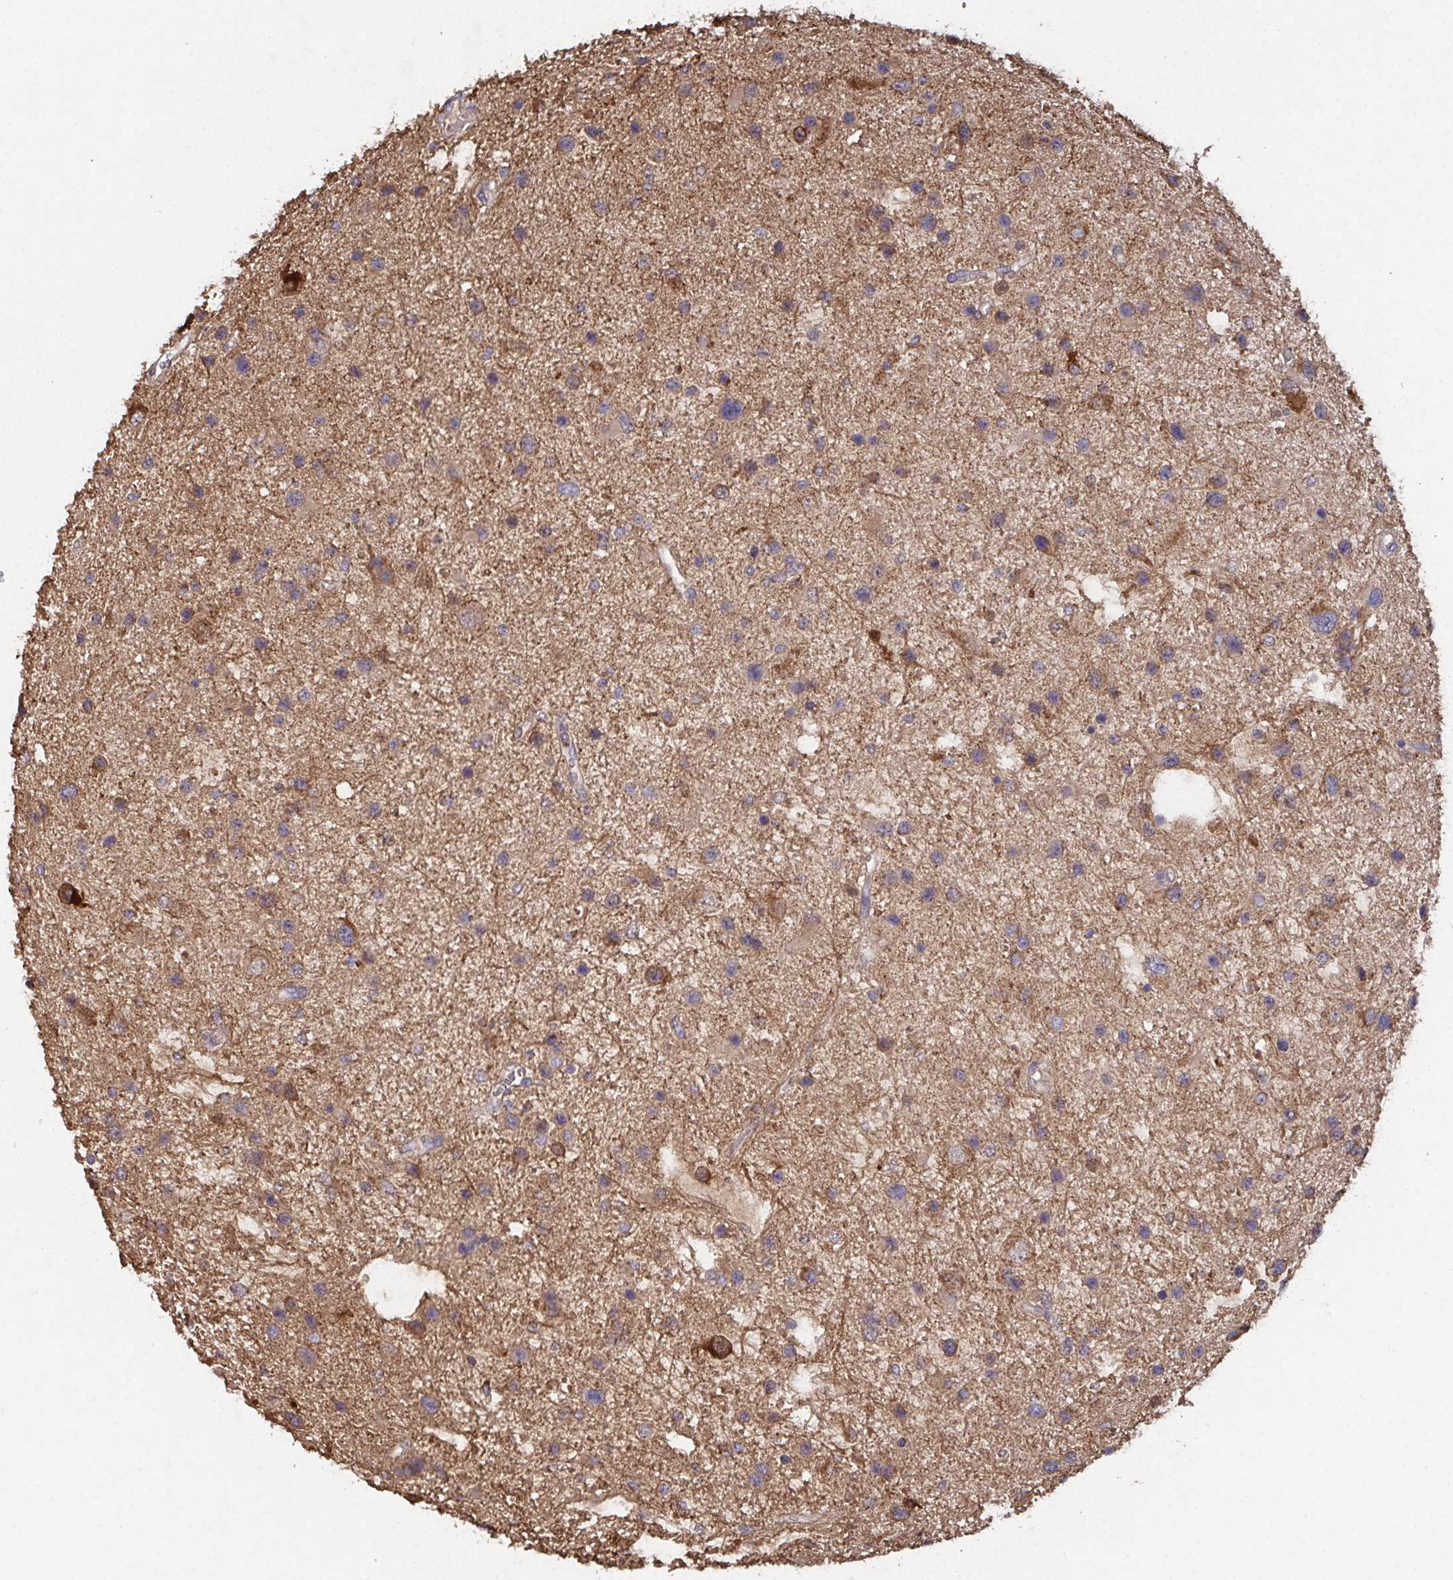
{"staining": {"intensity": "weak", "quantity": "25%-75%", "location": "cytoplasmic/membranous"}, "tissue": "glioma", "cell_type": "Tumor cells", "image_type": "cancer", "snomed": [{"axis": "morphology", "description": "Glioma, malignant, Low grade"}, {"axis": "topography", "description": "Brain"}], "caption": "IHC photomicrograph of neoplastic tissue: human malignant glioma (low-grade) stained using immunohistochemistry (IHC) demonstrates low levels of weak protein expression localized specifically in the cytoplasmic/membranous of tumor cells, appearing as a cytoplasmic/membranous brown color.", "gene": "MT-ND3", "patient": {"sex": "female", "age": 32}}